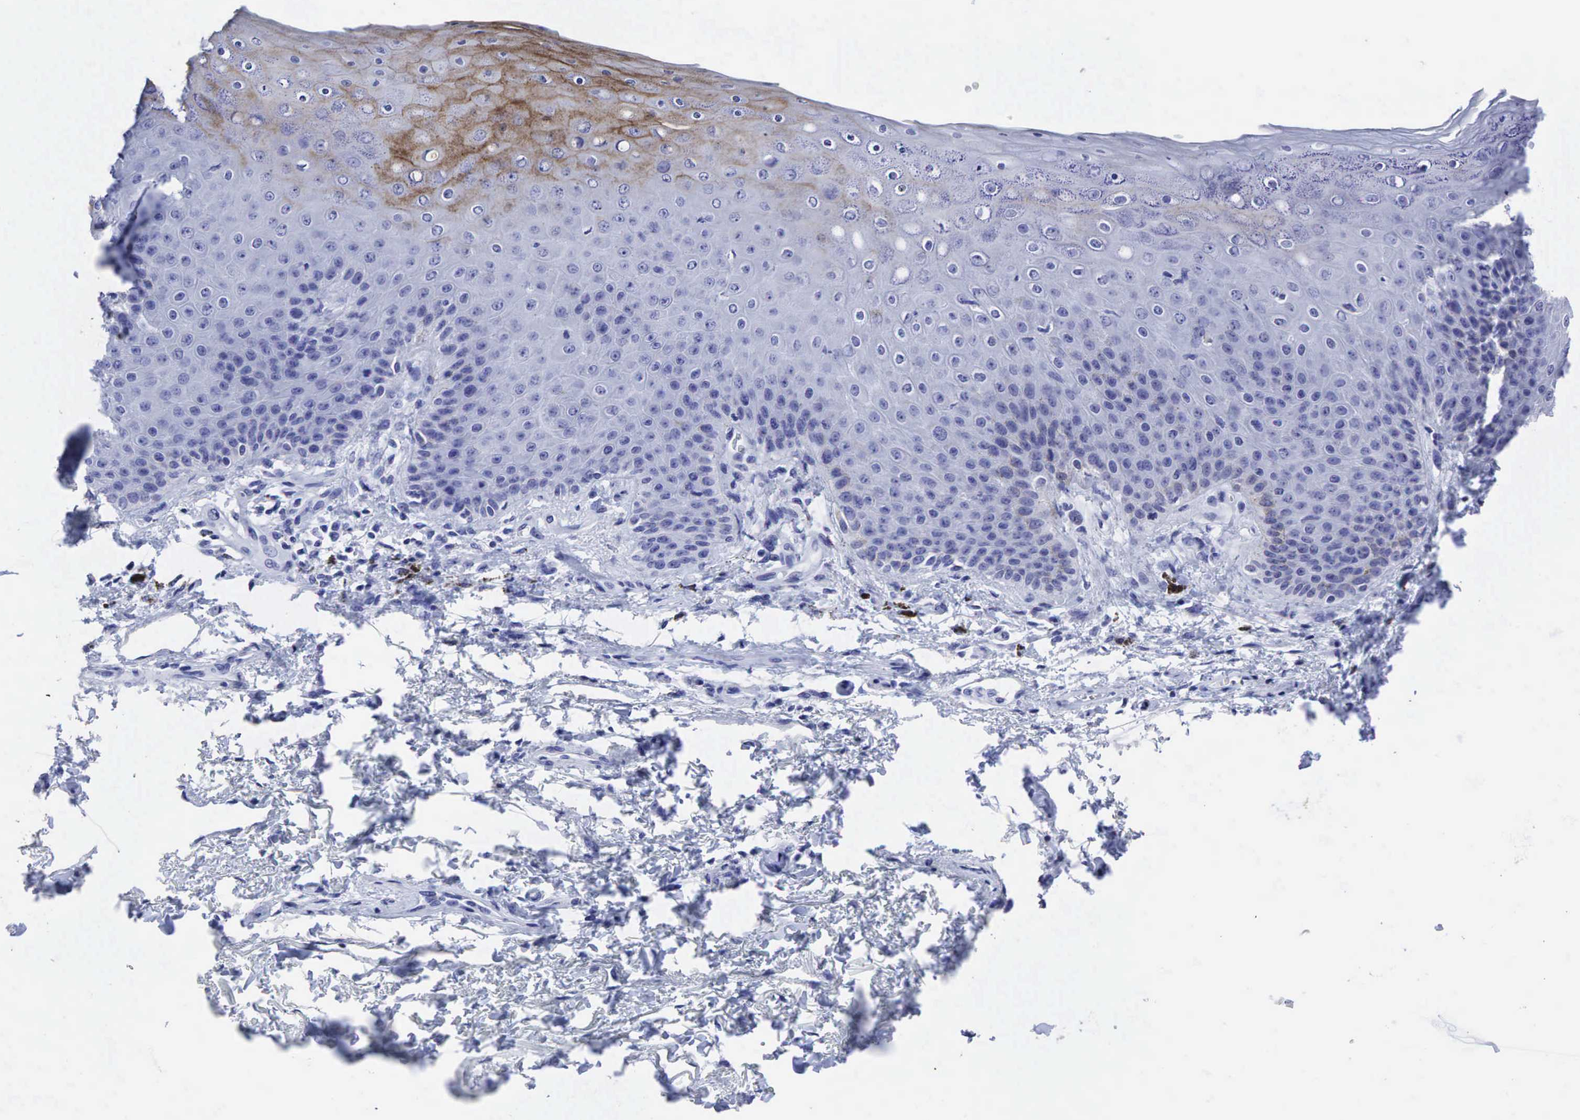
{"staining": {"intensity": "moderate", "quantity": "<25%", "location": "cytoplasmic/membranous"}, "tissue": "skin", "cell_type": "Epidermal cells", "image_type": "normal", "snomed": [{"axis": "morphology", "description": "Normal tissue, NOS"}, {"axis": "topography", "description": "Anal"}, {"axis": "topography", "description": "Peripheral nerve tissue"}], "caption": "The photomicrograph shows staining of unremarkable skin, revealing moderate cytoplasmic/membranous protein expression (brown color) within epidermal cells.", "gene": "CEACAM5", "patient": {"sex": "female", "age": 46}}